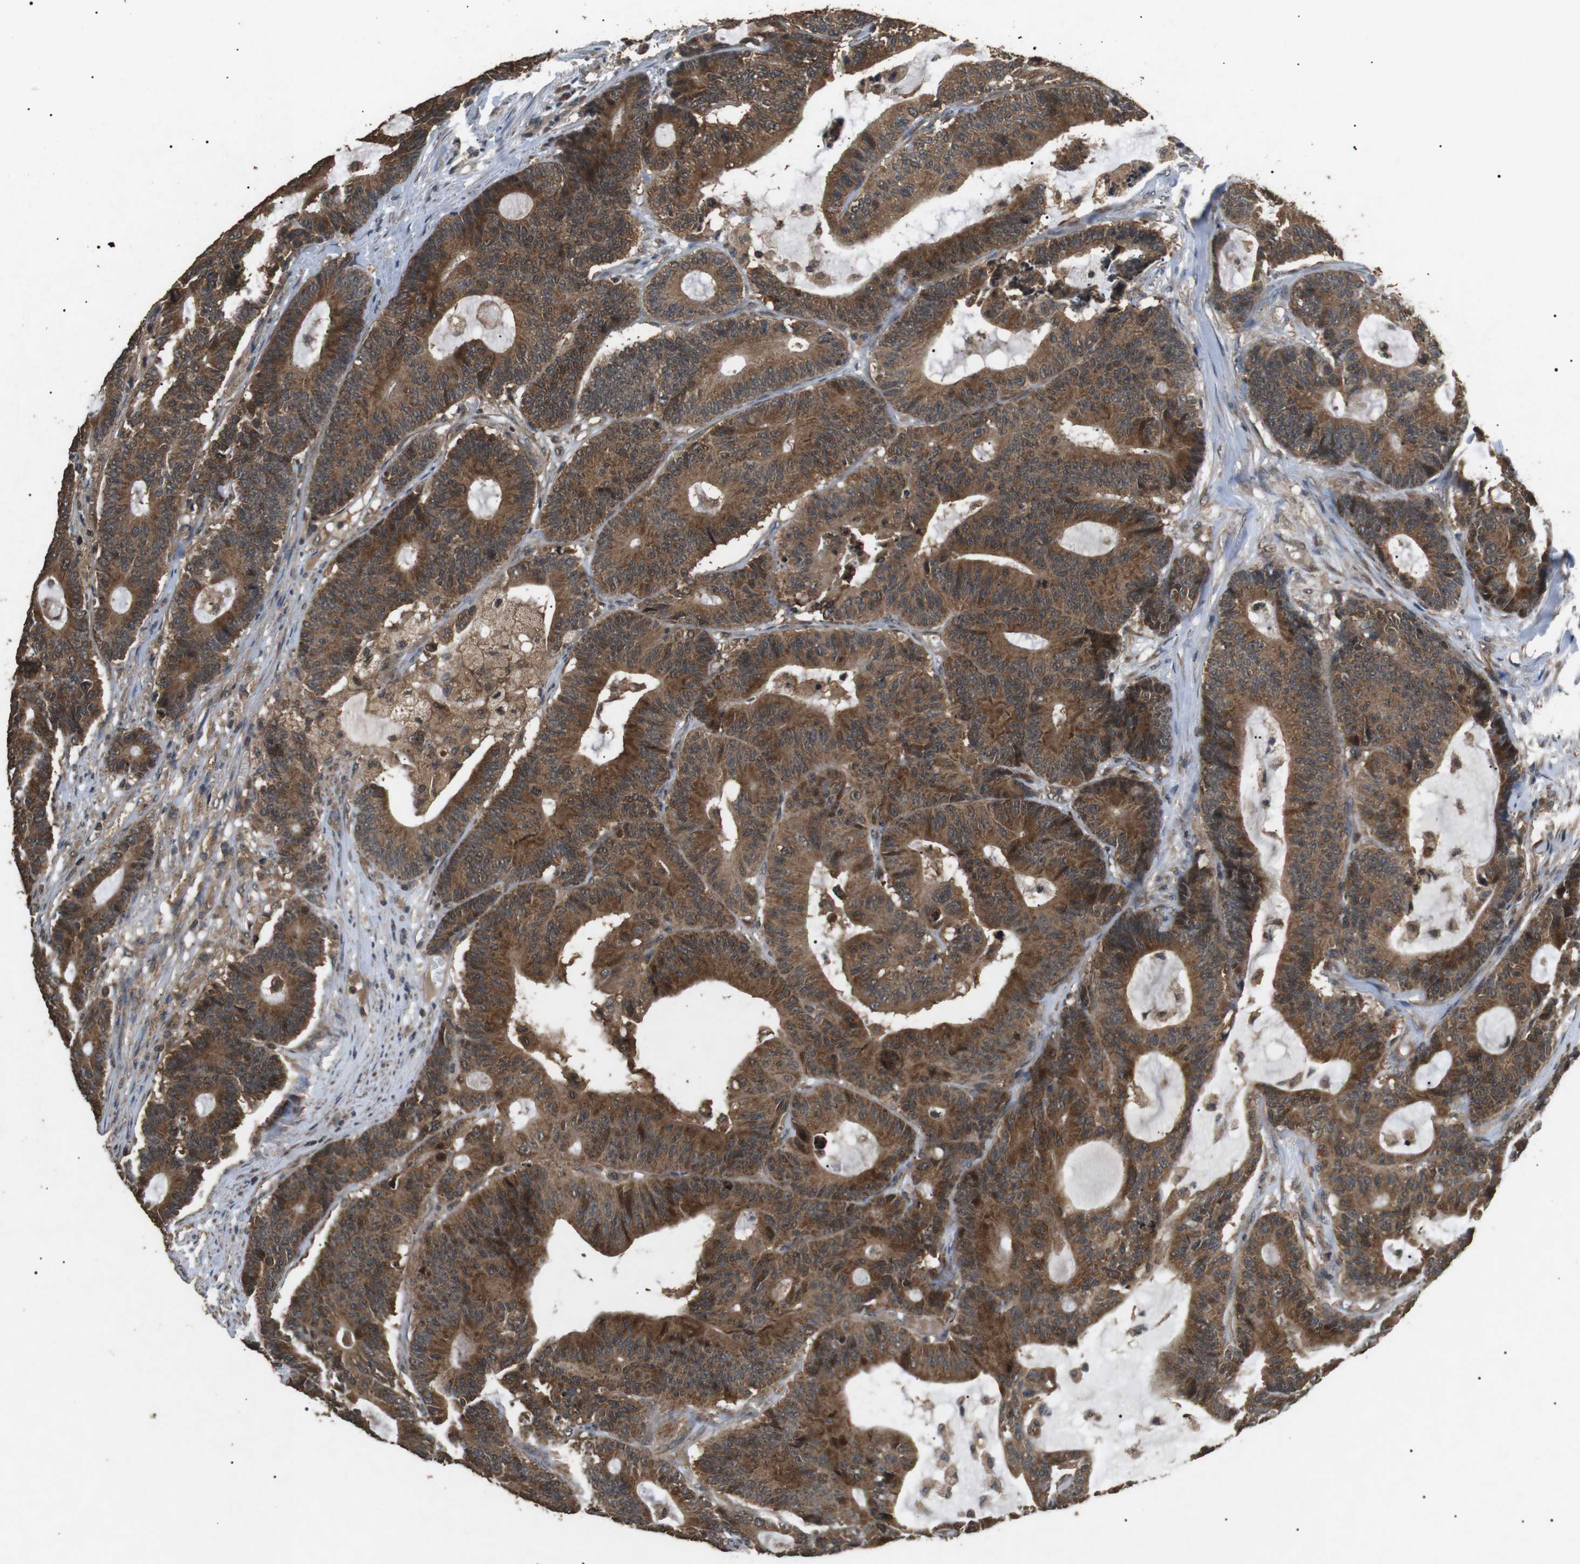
{"staining": {"intensity": "strong", "quantity": ">75%", "location": "cytoplasmic/membranous"}, "tissue": "colorectal cancer", "cell_type": "Tumor cells", "image_type": "cancer", "snomed": [{"axis": "morphology", "description": "Adenocarcinoma, NOS"}, {"axis": "topography", "description": "Colon"}], "caption": "There is high levels of strong cytoplasmic/membranous staining in tumor cells of colorectal adenocarcinoma, as demonstrated by immunohistochemical staining (brown color).", "gene": "TBC1D15", "patient": {"sex": "female", "age": 84}}